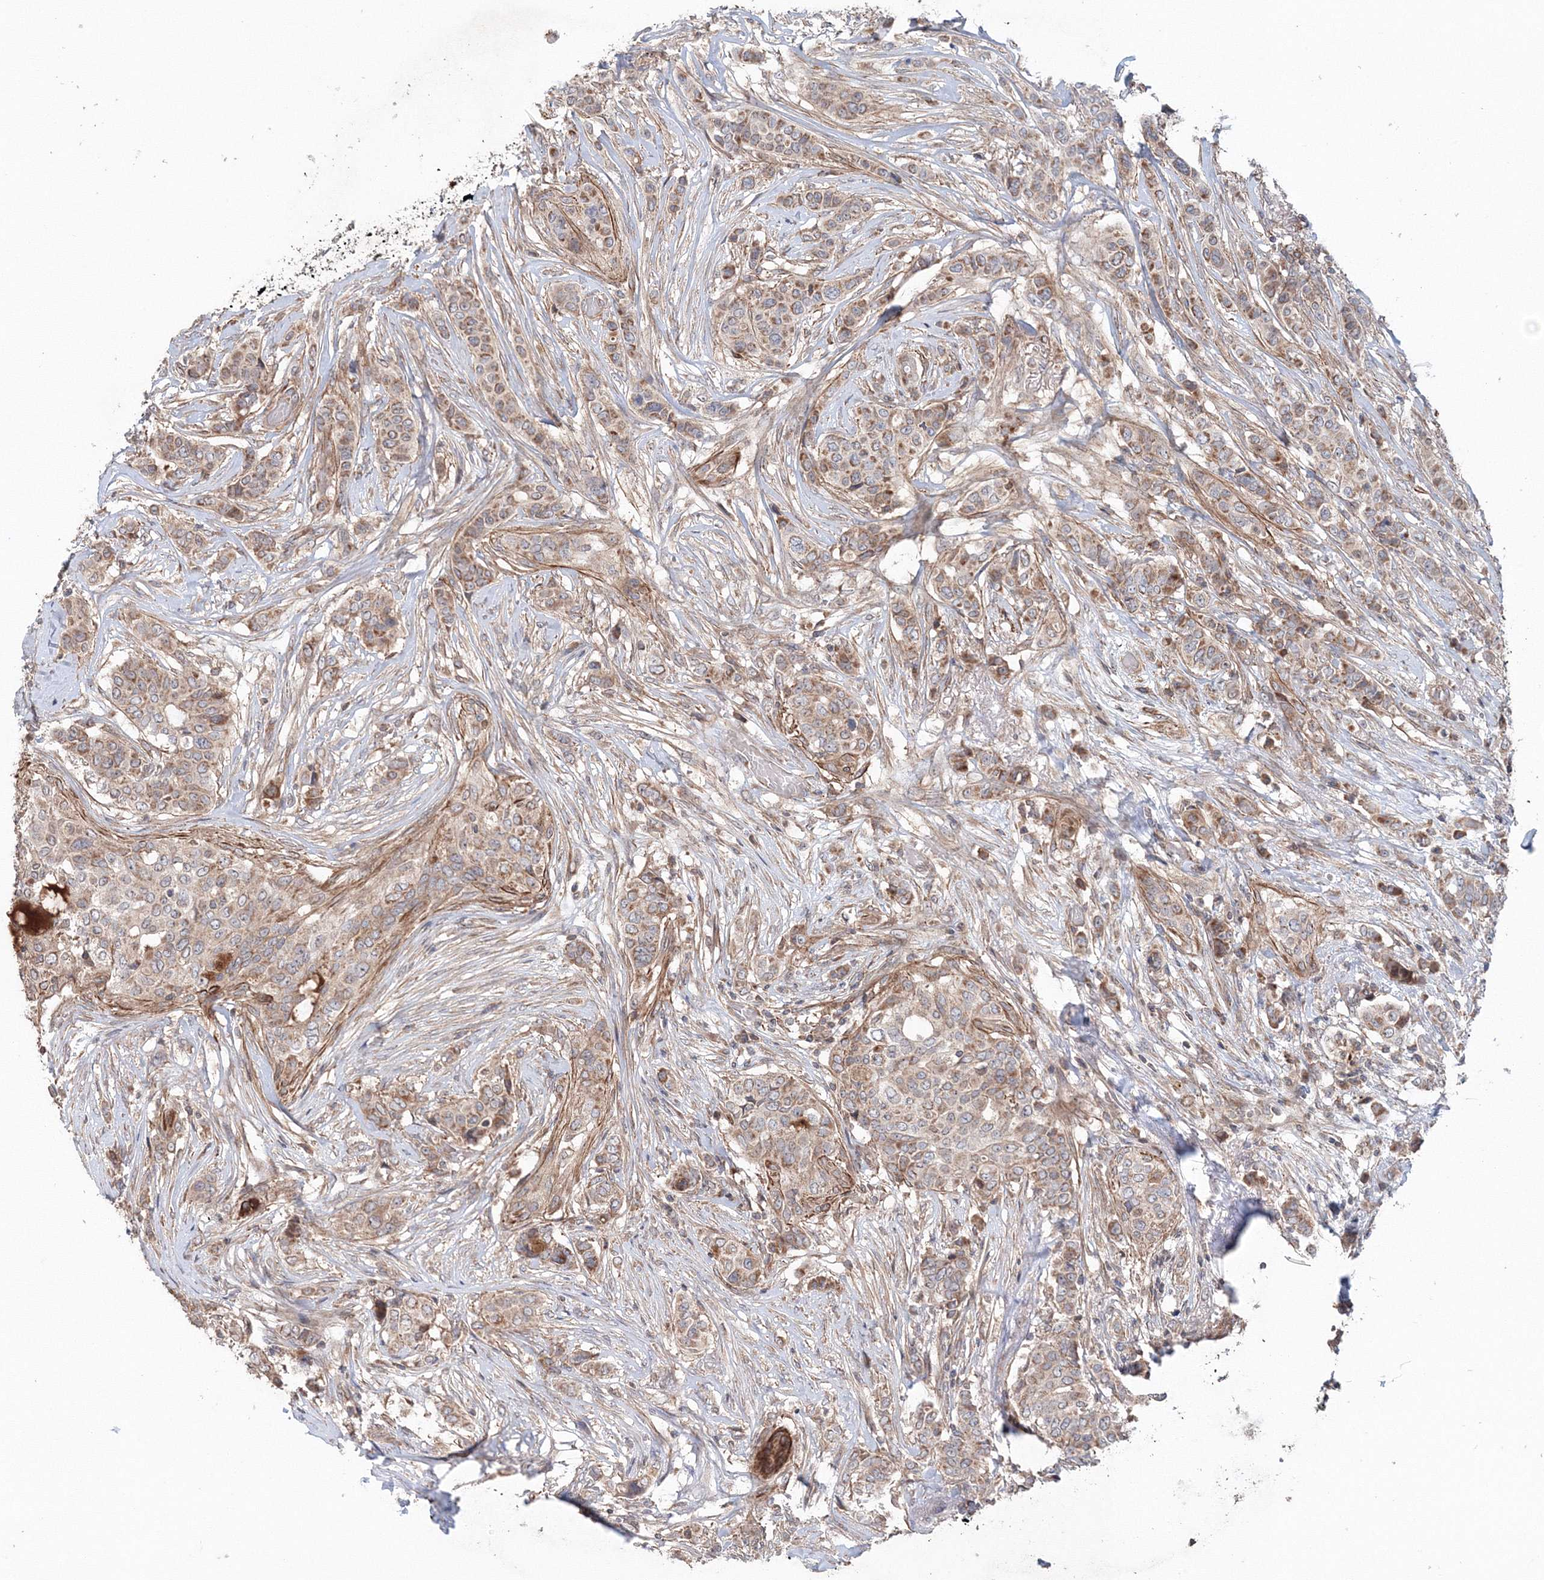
{"staining": {"intensity": "weak", "quantity": ">75%", "location": "cytoplasmic/membranous"}, "tissue": "breast cancer", "cell_type": "Tumor cells", "image_type": "cancer", "snomed": [{"axis": "morphology", "description": "Lobular carcinoma"}, {"axis": "topography", "description": "Breast"}], "caption": "Immunohistochemical staining of human breast cancer demonstrates weak cytoplasmic/membranous protein expression in approximately >75% of tumor cells.", "gene": "NOA1", "patient": {"sex": "female", "age": 51}}